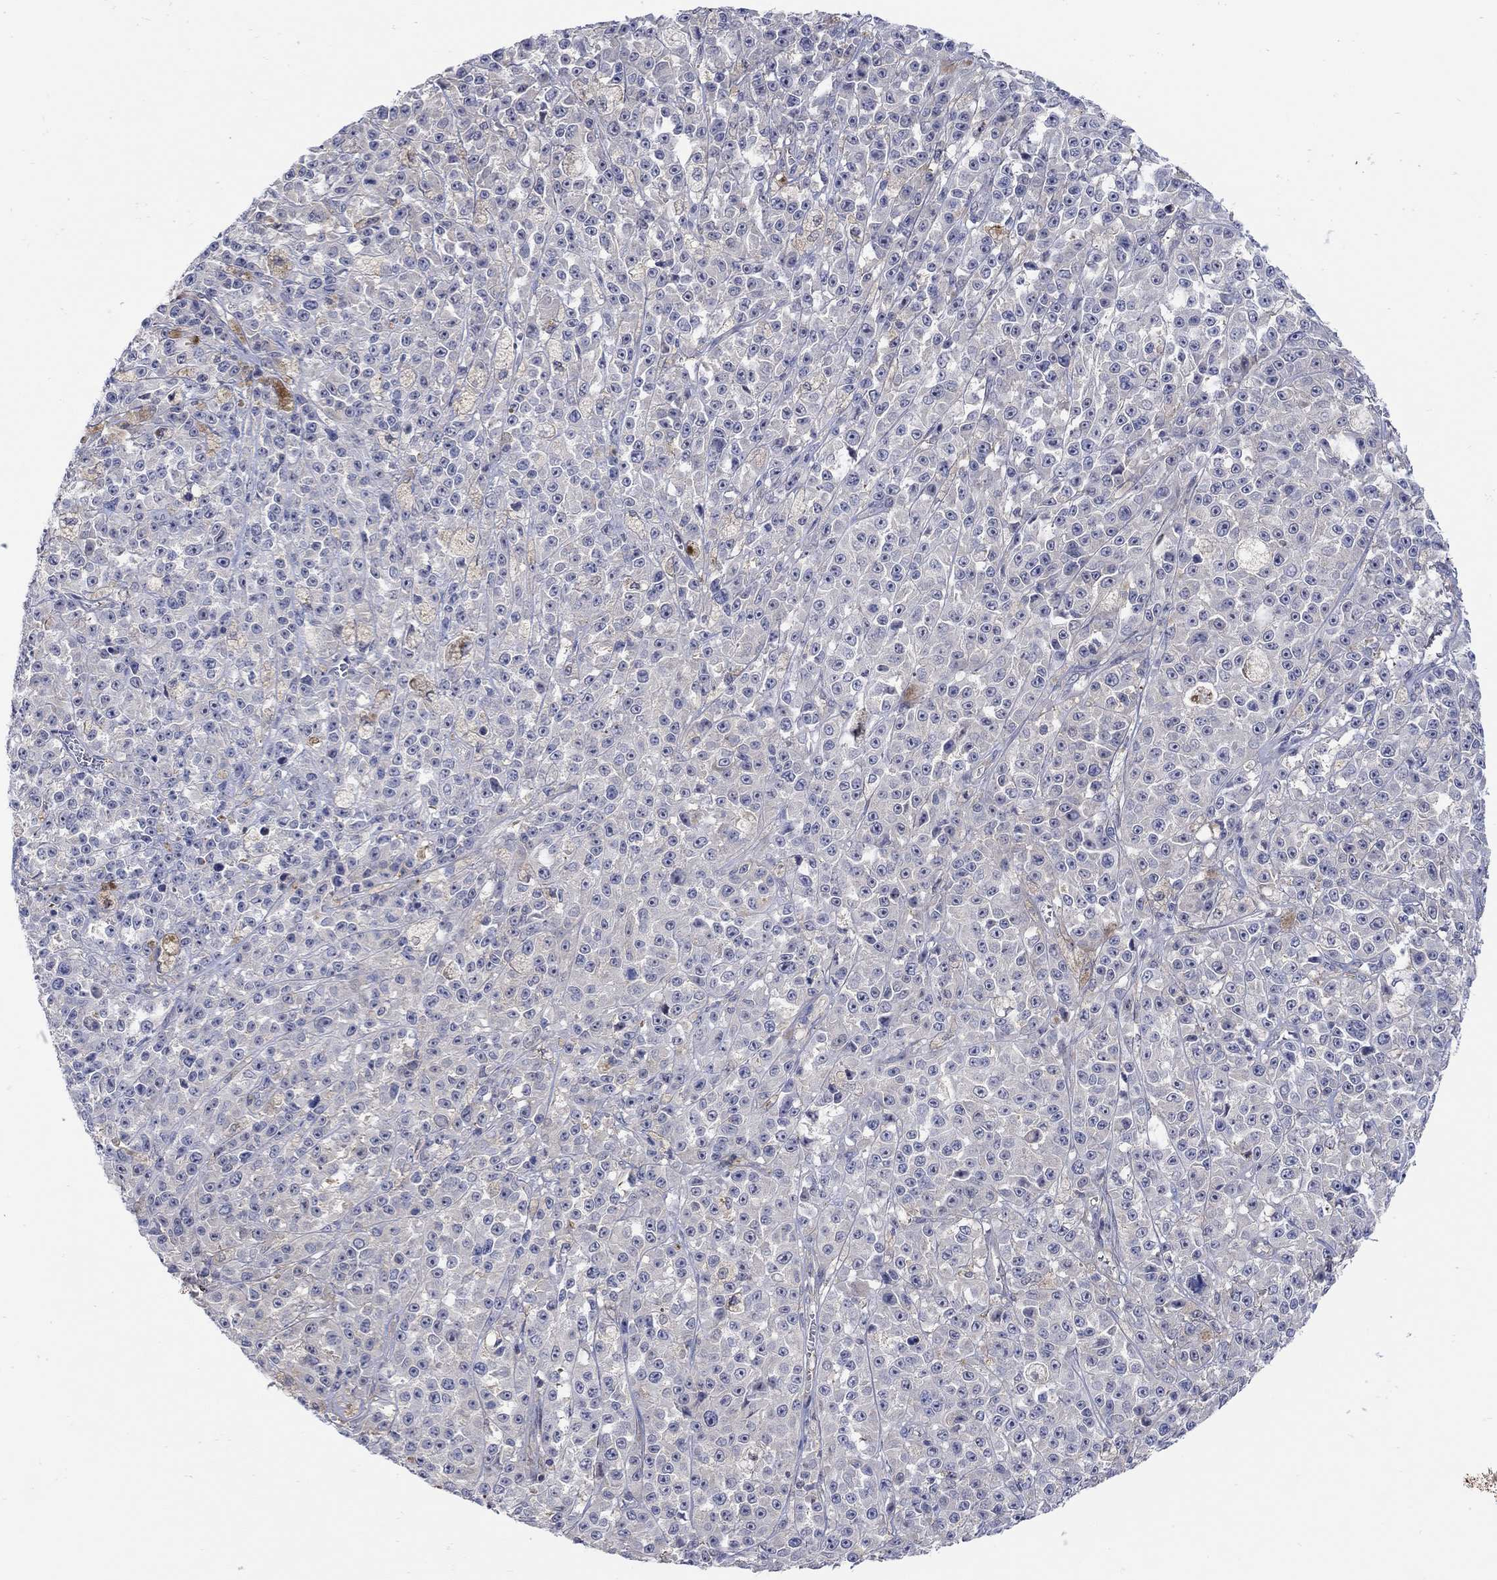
{"staining": {"intensity": "negative", "quantity": "none", "location": "none"}, "tissue": "melanoma", "cell_type": "Tumor cells", "image_type": "cancer", "snomed": [{"axis": "morphology", "description": "Malignant melanoma, NOS"}, {"axis": "topography", "description": "Skin"}], "caption": "Image shows no significant protein staining in tumor cells of malignant melanoma.", "gene": "TEKT3", "patient": {"sex": "female", "age": 58}}